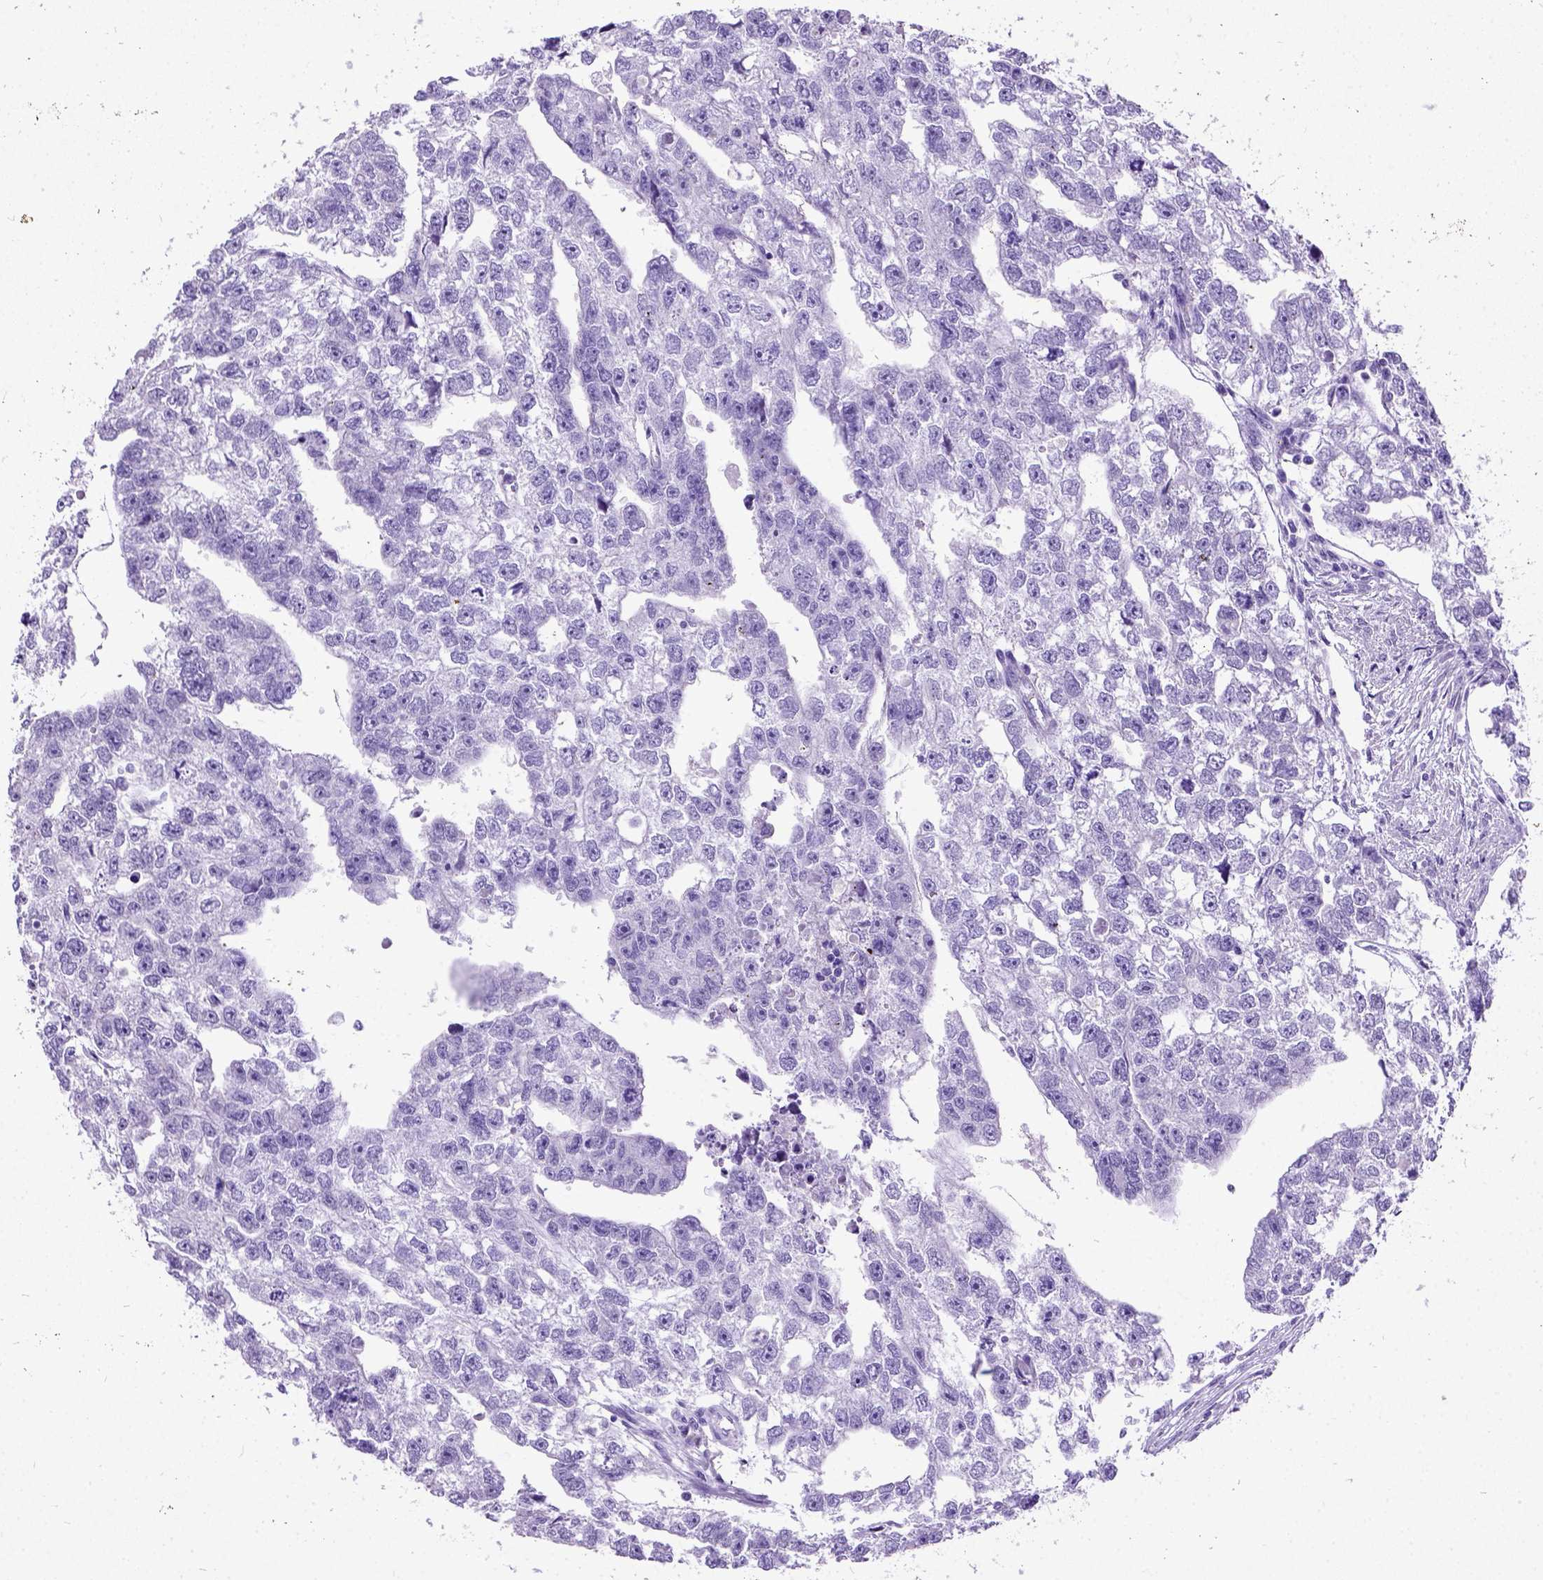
{"staining": {"intensity": "negative", "quantity": "none", "location": "none"}, "tissue": "testis cancer", "cell_type": "Tumor cells", "image_type": "cancer", "snomed": [{"axis": "morphology", "description": "Carcinoma, Embryonal, NOS"}, {"axis": "morphology", "description": "Teratoma, malignant, NOS"}, {"axis": "topography", "description": "Testis"}], "caption": "Testis cancer stained for a protein using immunohistochemistry shows no expression tumor cells.", "gene": "NEUROD4", "patient": {"sex": "male", "age": 44}}